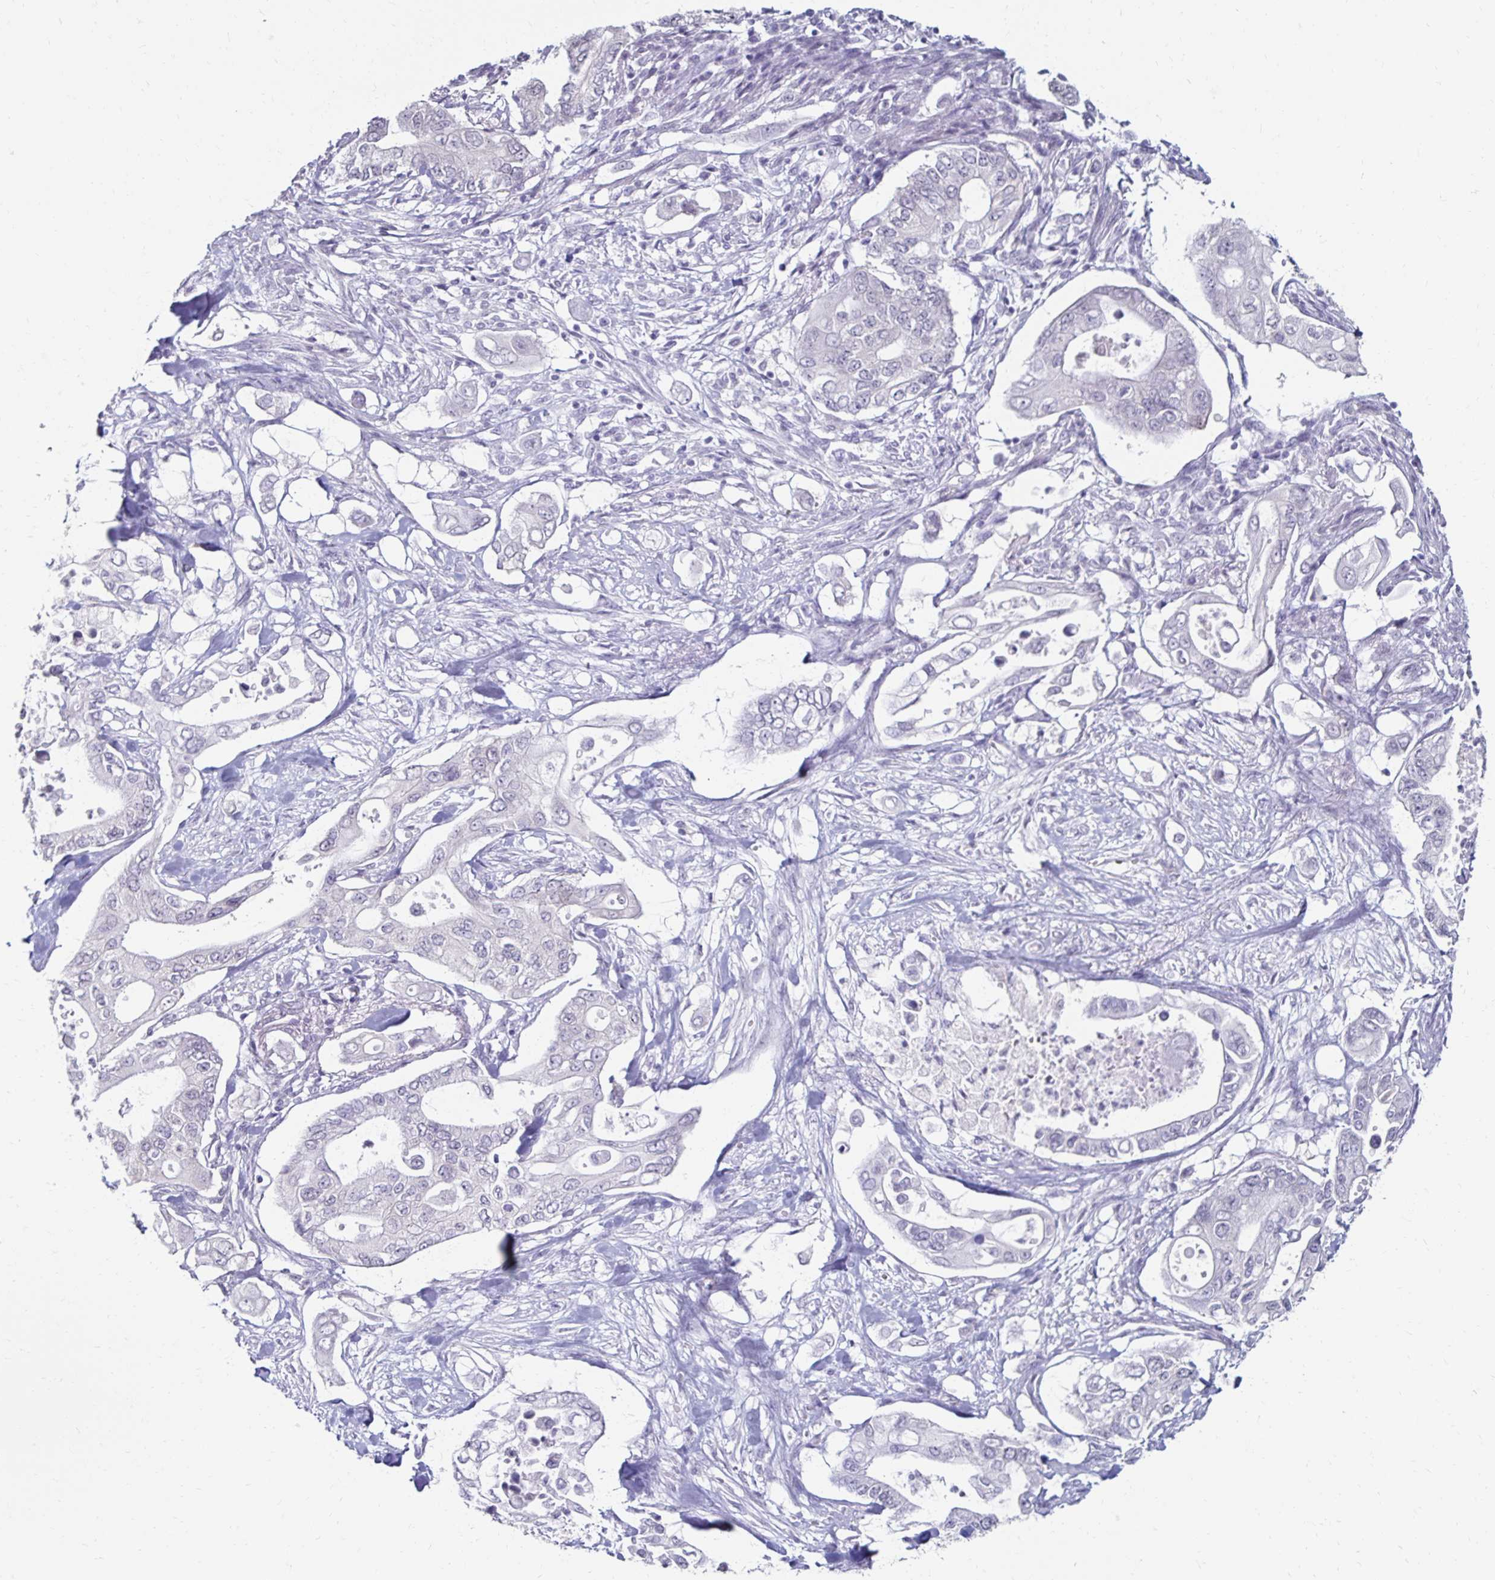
{"staining": {"intensity": "negative", "quantity": "none", "location": "none"}, "tissue": "pancreatic cancer", "cell_type": "Tumor cells", "image_type": "cancer", "snomed": [{"axis": "morphology", "description": "Adenocarcinoma, NOS"}, {"axis": "topography", "description": "Pancreas"}], "caption": "Immunohistochemistry of human adenocarcinoma (pancreatic) shows no expression in tumor cells.", "gene": "TOMM34", "patient": {"sex": "female", "age": 63}}